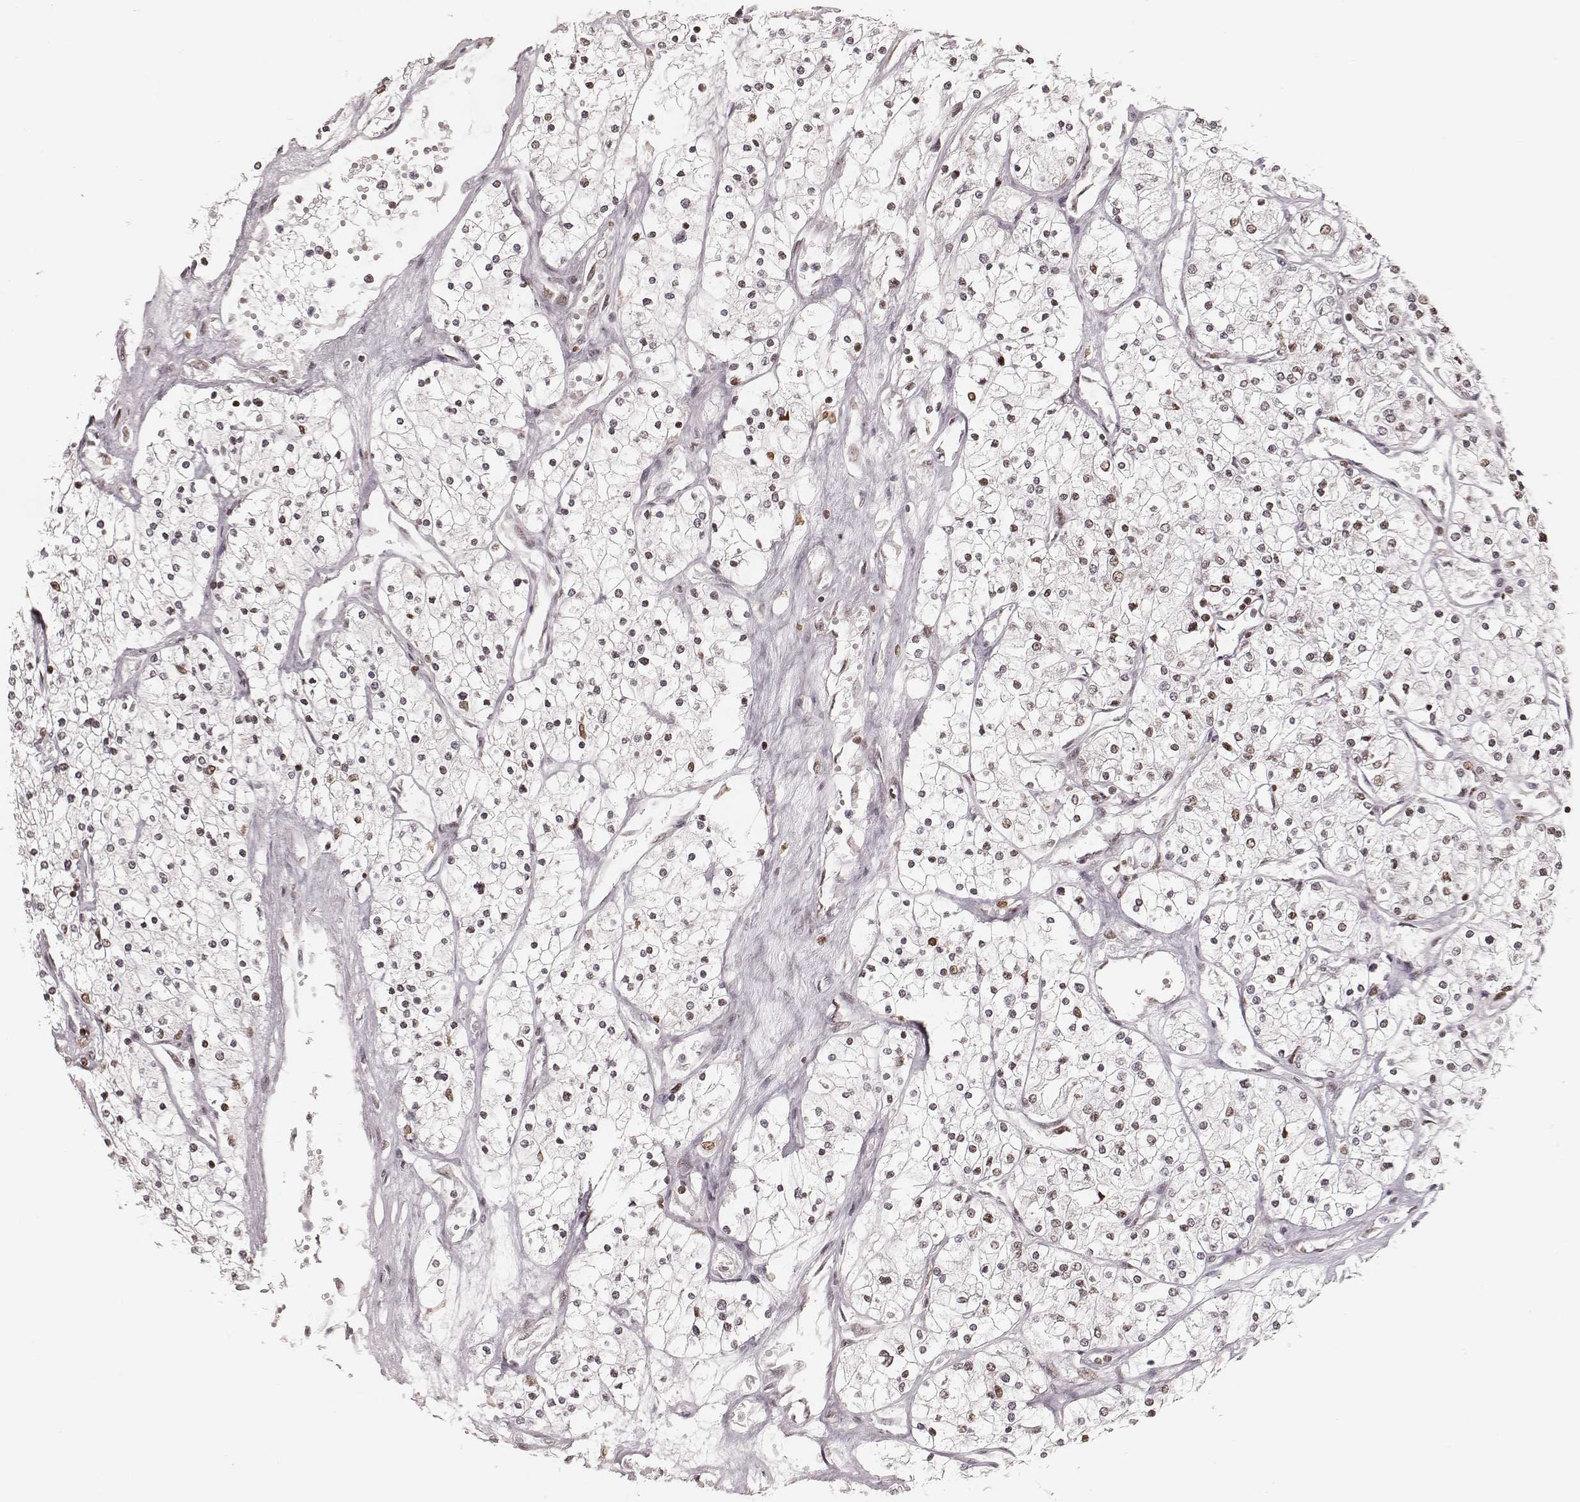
{"staining": {"intensity": "moderate", "quantity": ">75%", "location": "nuclear"}, "tissue": "renal cancer", "cell_type": "Tumor cells", "image_type": "cancer", "snomed": [{"axis": "morphology", "description": "Adenocarcinoma, NOS"}, {"axis": "topography", "description": "Kidney"}], "caption": "DAB (3,3'-diaminobenzidine) immunohistochemical staining of renal adenocarcinoma displays moderate nuclear protein expression in about >75% of tumor cells.", "gene": "PARP1", "patient": {"sex": "male", "age": 80}}